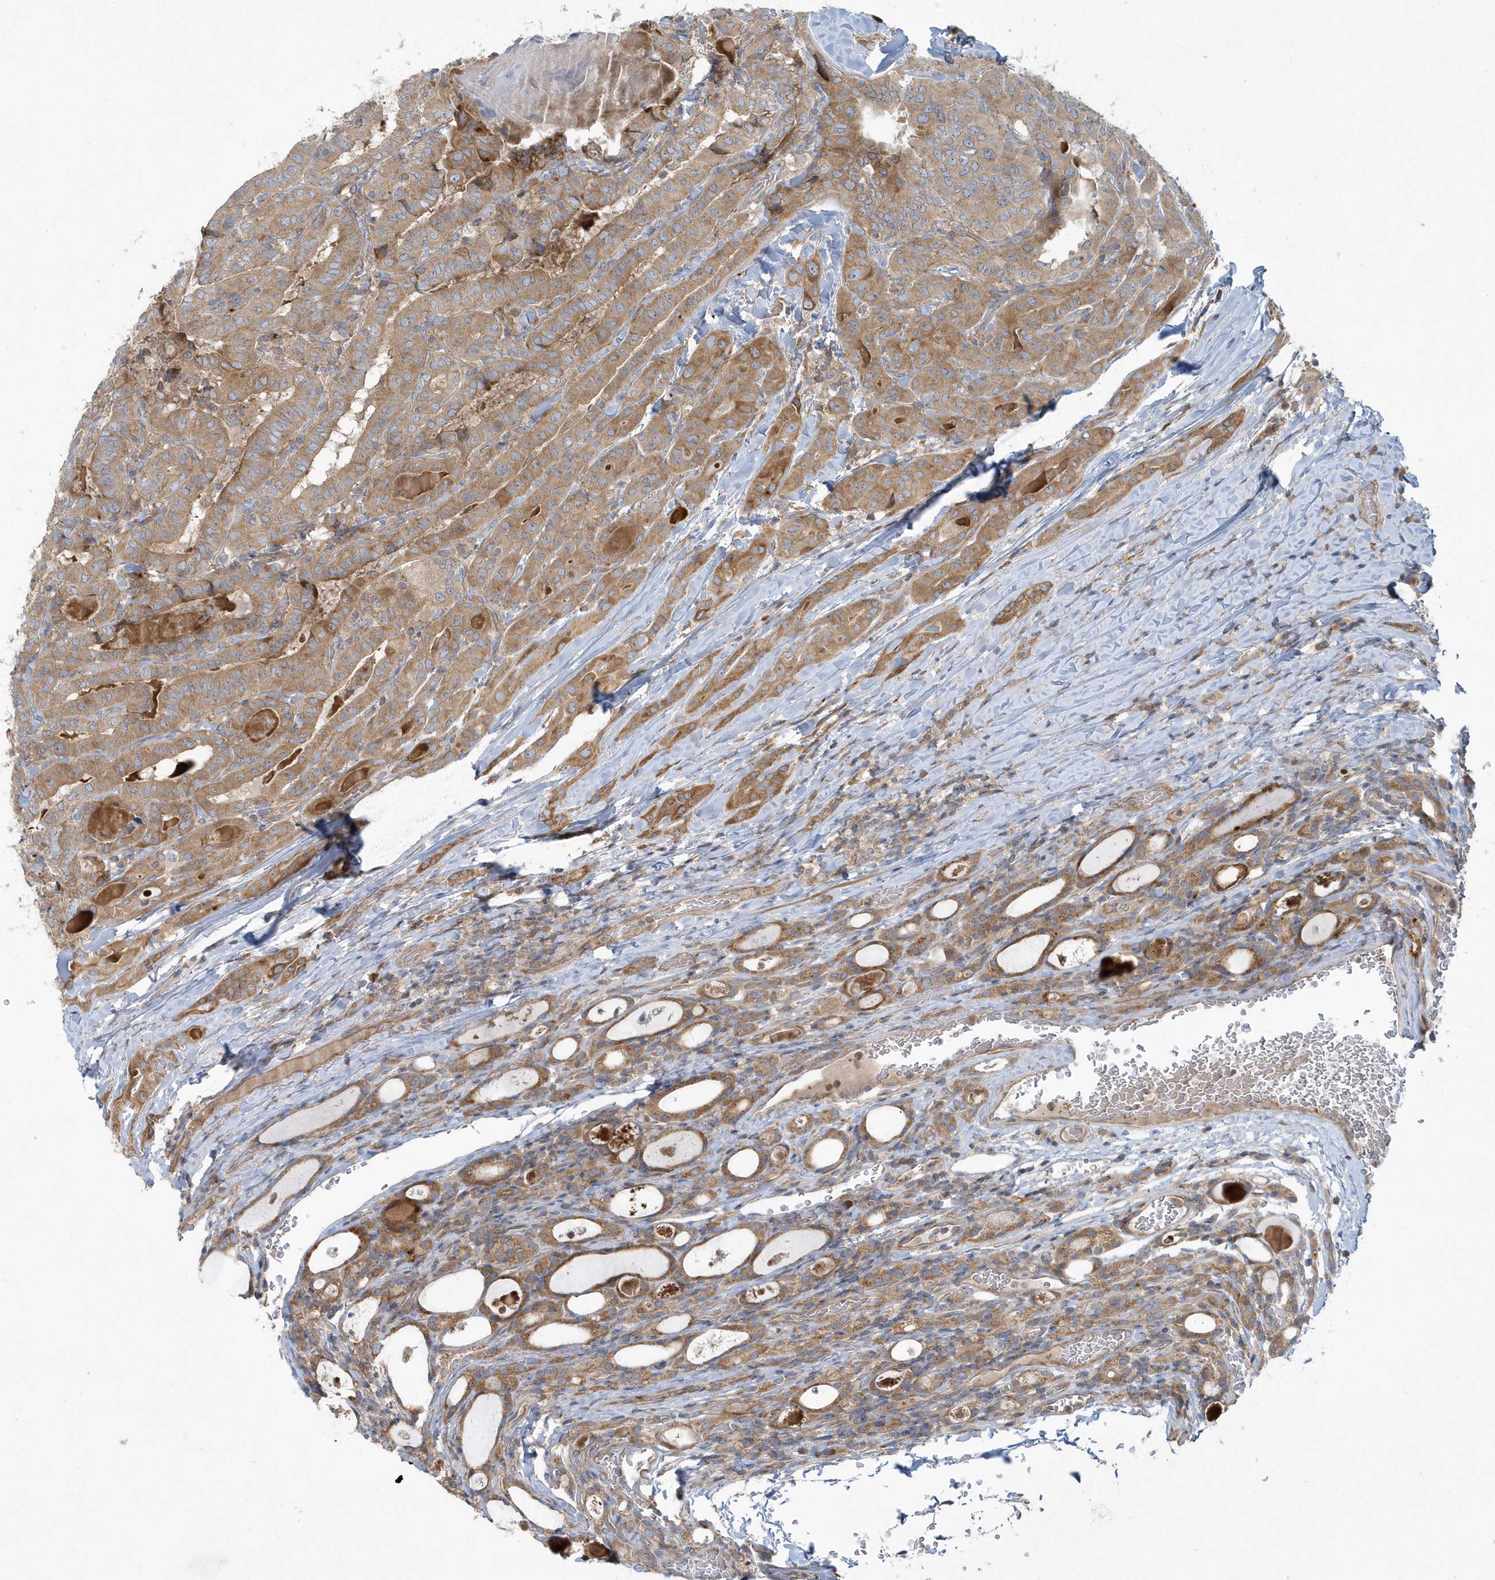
{"staining": {"intensity": "moderate", "quantity": ">75%", "location": "cytoplasmic/membranous"}, "tissue": "thyroid cancer", "cell_type": "Tumor cells", "image_type": "cancer", "snomed": [{"axis": "morphology", "description": "Papillary adenocarcinoma, NOS"}, {"axis": "topography", "description": "Thyroid gland"}], "caption": "Human thyroid cancer stained with a brown dye demonstrates moderate cytoplasmic/membranous positive positivity in approximately >75% of tumor cells.", "gene": "CNOT10", "patient": {"sex": "female", "age": 72}}